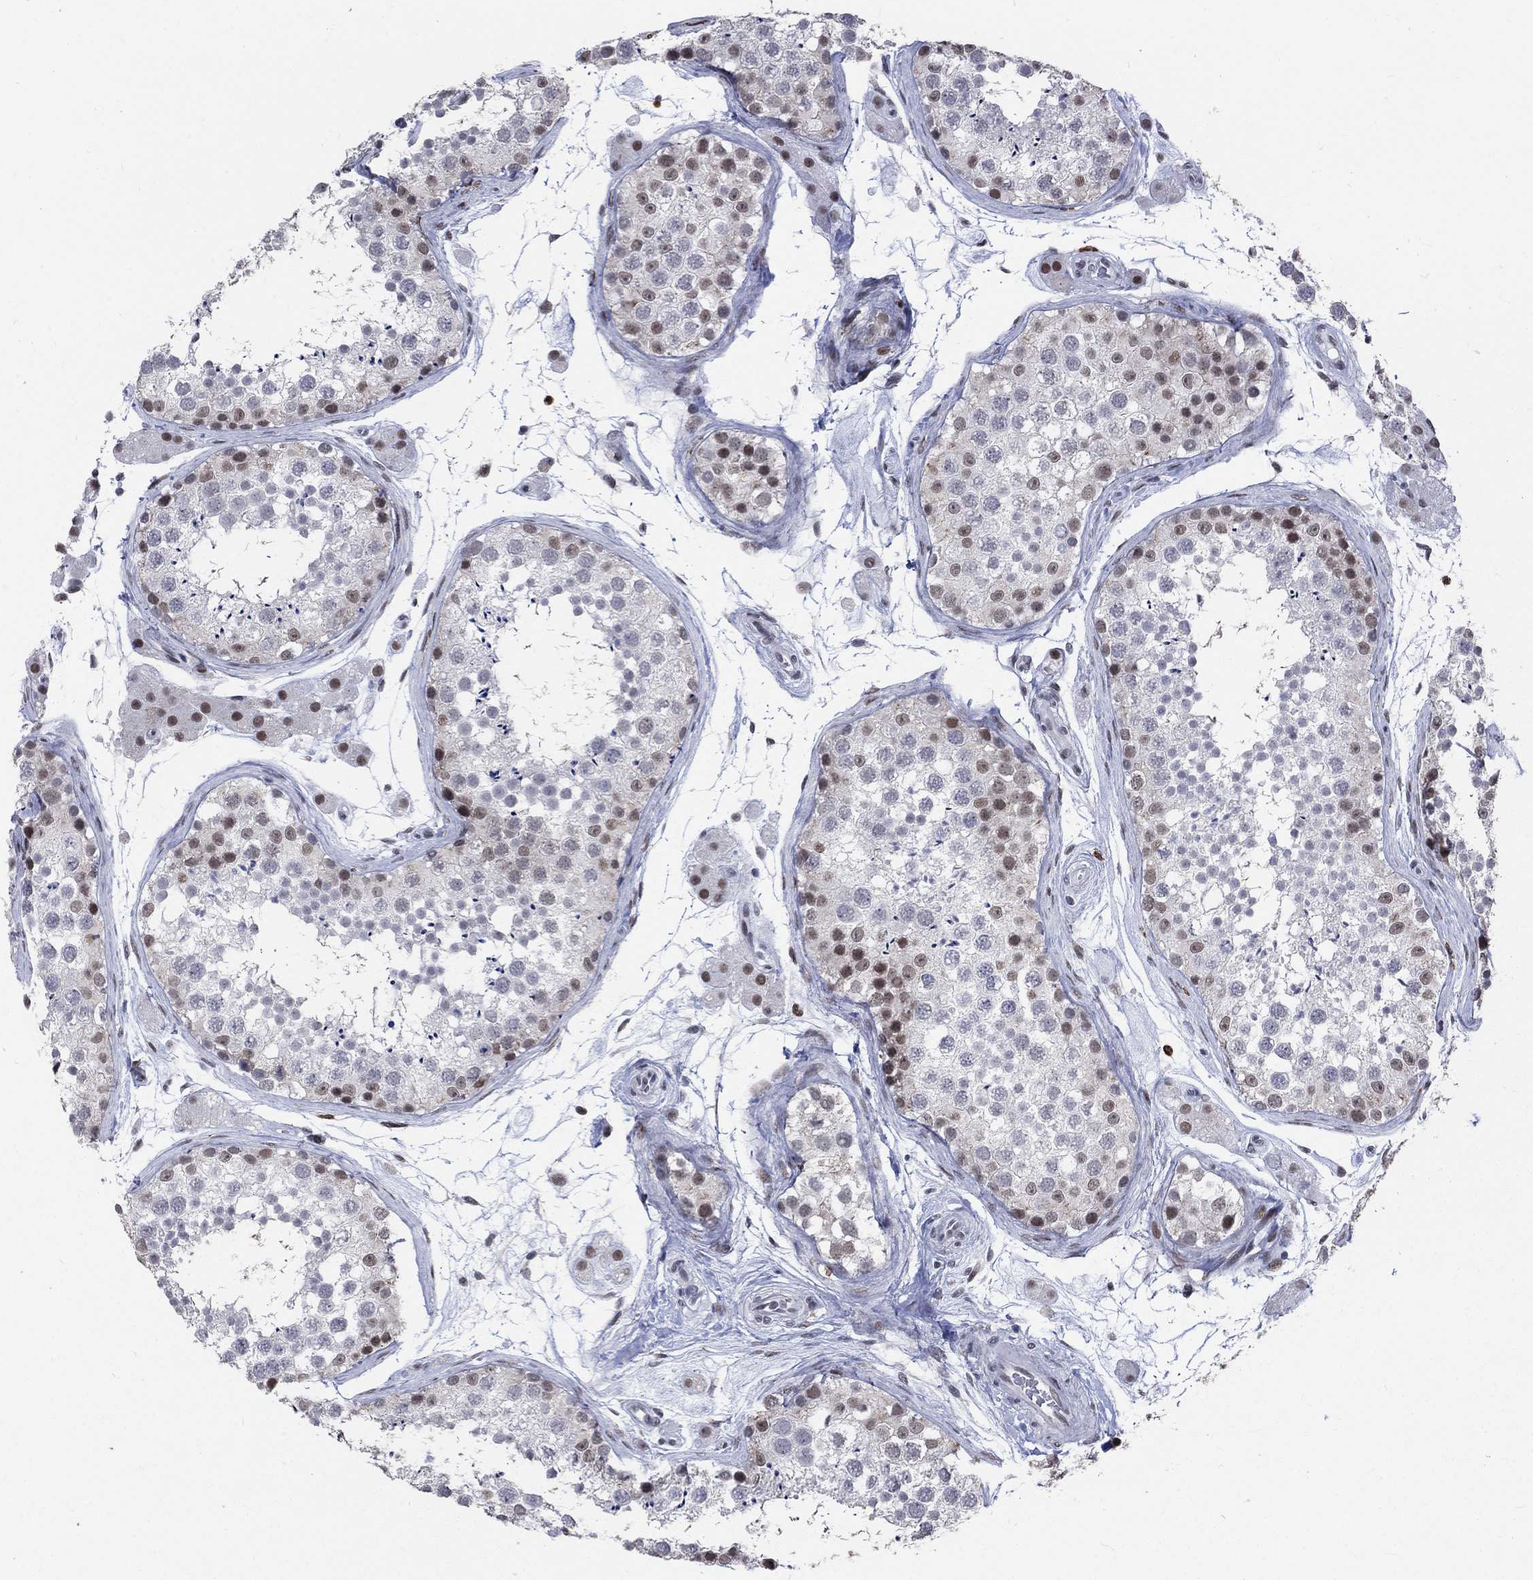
{"staining": {"intensity": "moderate", "quantity": "<25%", "location": "nuclear"}, "tissue": "testis", "cell_type": "Cells in seminiferous ducts", "image_type": "normal", "snomed": [{"axis": "morphology", "description": "Normal tissue, NOS"}, {"axis": "topography", "description": "Testis"}], "caption": "Cells in seminiferous ducts display low levels of moderate nuclear expression in approximately <25% of cells in normal human testis.", "gene": "HCFC1", "patient": {"sex": "male", "age": 41}}